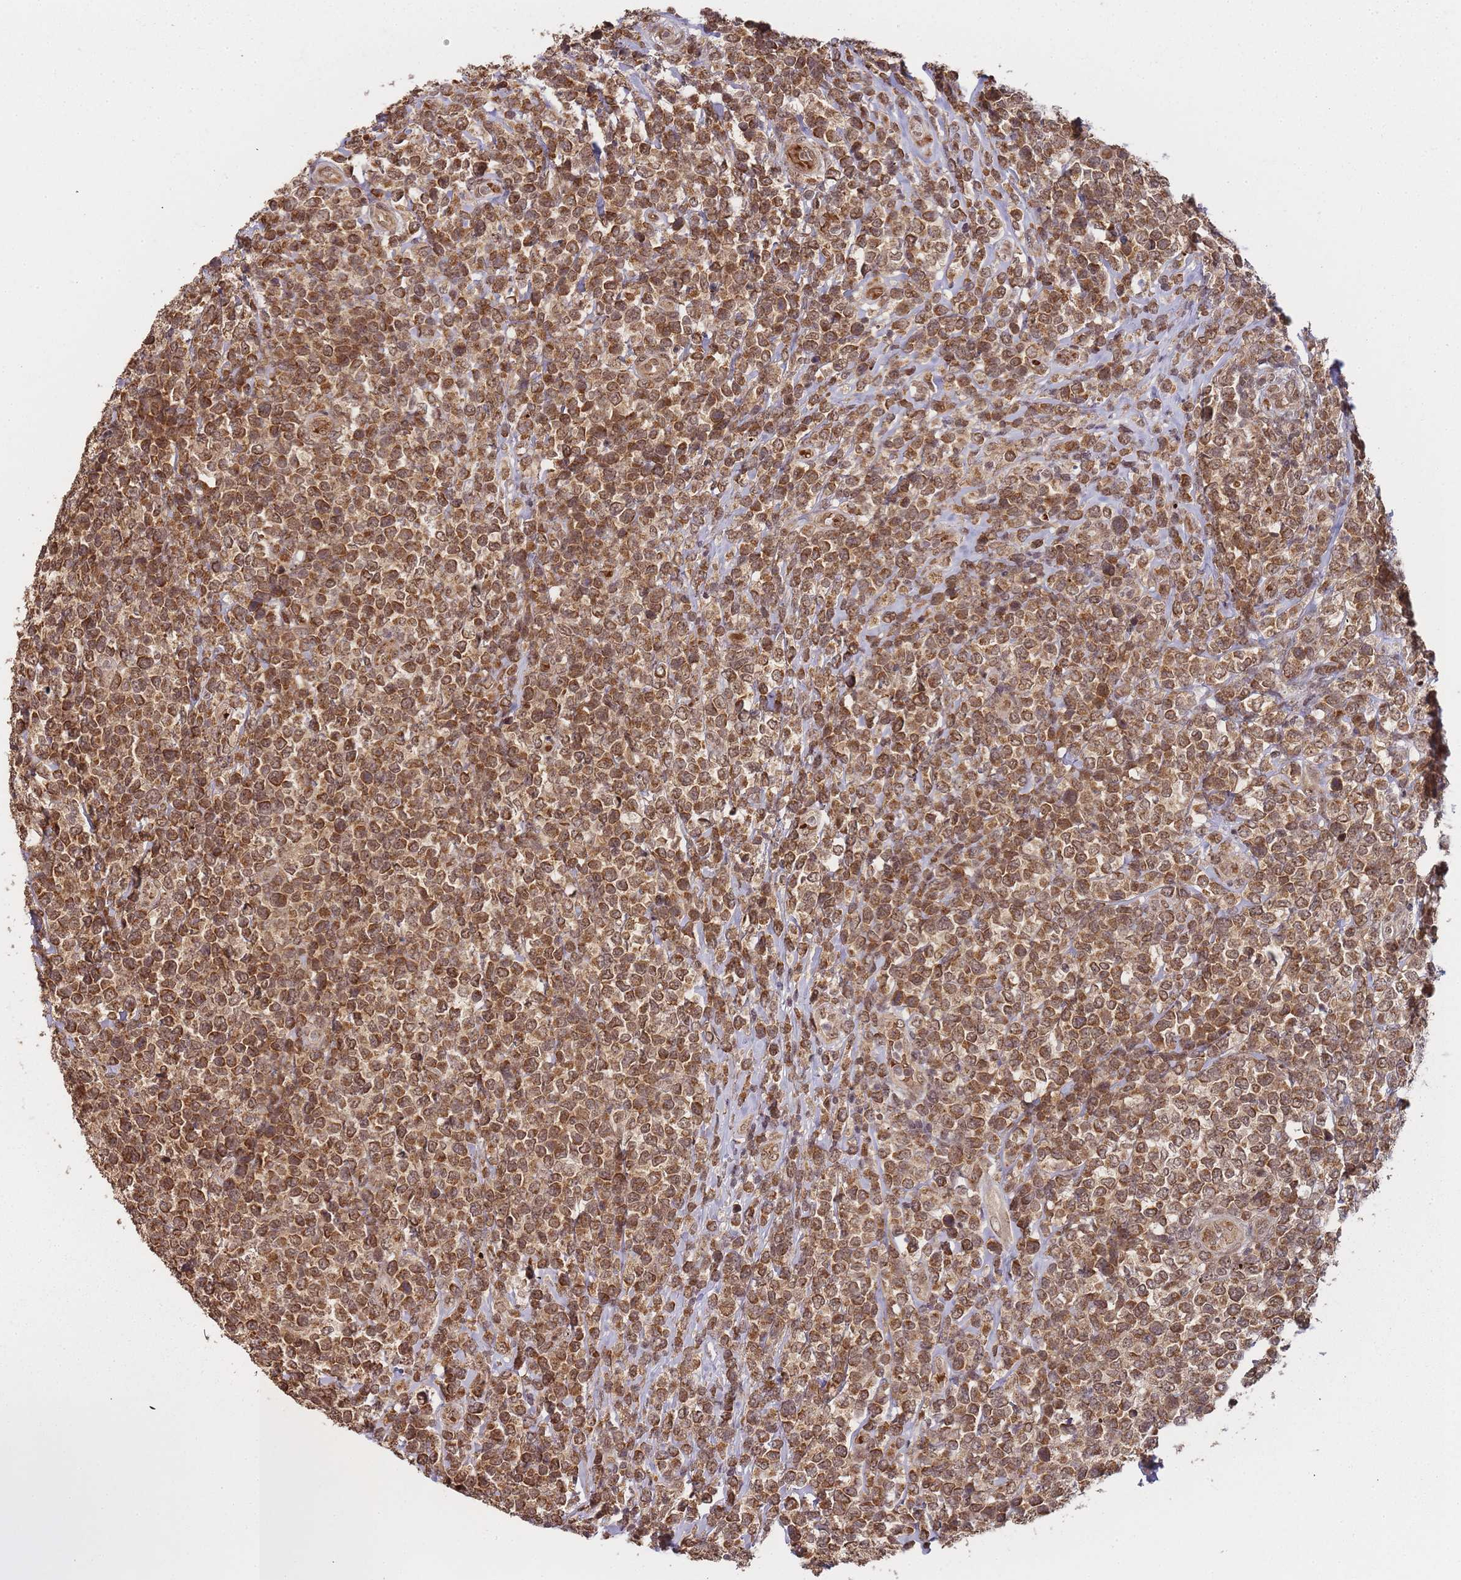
{"staining": {"intensity": "moderate", "quantity": ">75%", "location": "cytoplasmic/membranous,nuclear"}, "tissue": "lymphoma", "cell_type": "Tumor cells", "image_type": "cancer", "snomed": [{"axis": "morphology", "description": "Malignant lymphoma, non-Hodgkin's type, High grade"}, {"axis": "topography", "description": "Soft tissue"}], "caption": "There is medium levels of moderate cytoplasmic/membranous and nuclear positivity in tumor cells of lymphoma, as demonstrated by immunohistochemical staining (brown color).", "gene": "ZNF497", "patient": {"sex": "female", "age": 56}}